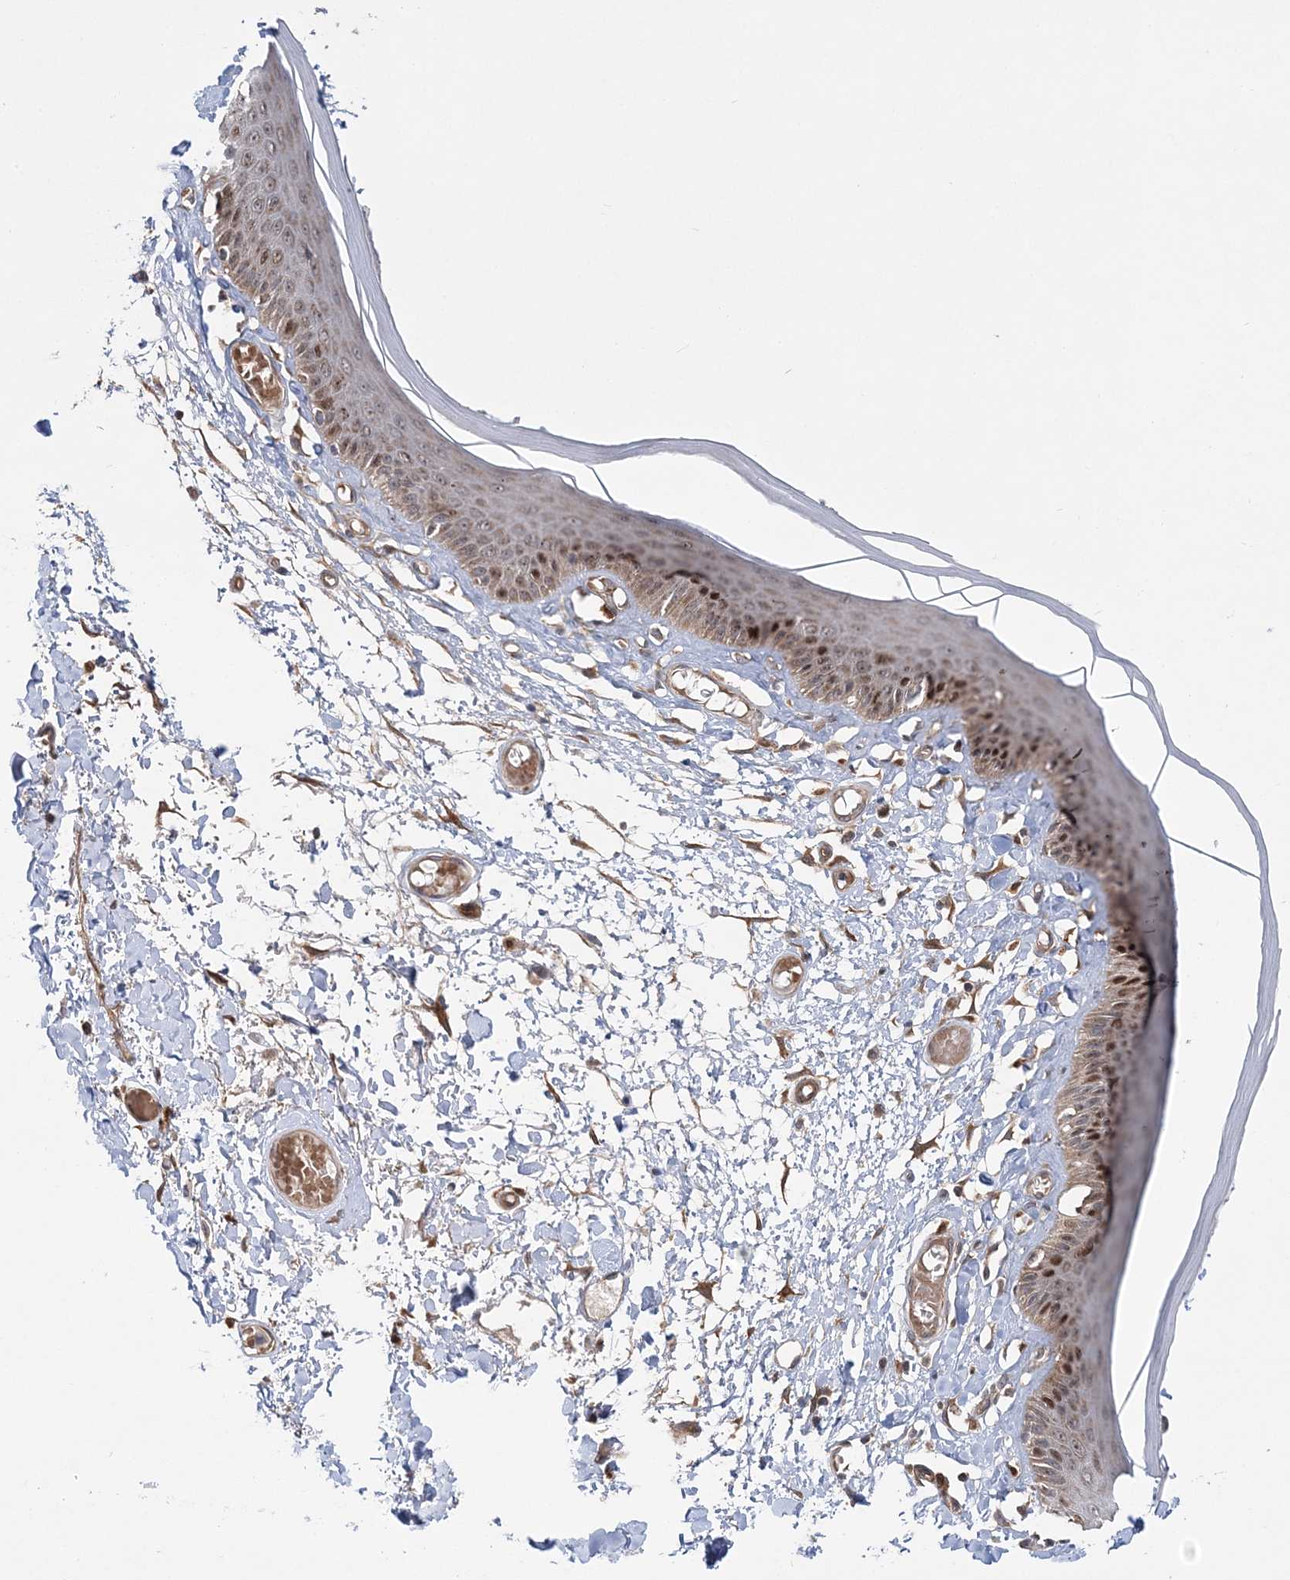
{"staining": {"intensity": "strong", "quantity": "<25%", "location": "cytoplasmic/membranous,nuclear"}, "tissue": "skin", "cell_type": "Epidermal cells", "image_type": "normal", "snomed": [{"axis": "morphology", "description": "Normal tissue, NOS"}, {"axis": "topography", "description": "Vulva"}], "caption": "Immunohistochemistry (IHC) of benign skin exhibits medium levels of strong cytoplasmic/membranous,nuclear staining in approximately <25% of epidermal cells.", "gene": "KIF4A", "patient": {"sex": "female", "age": 73}}